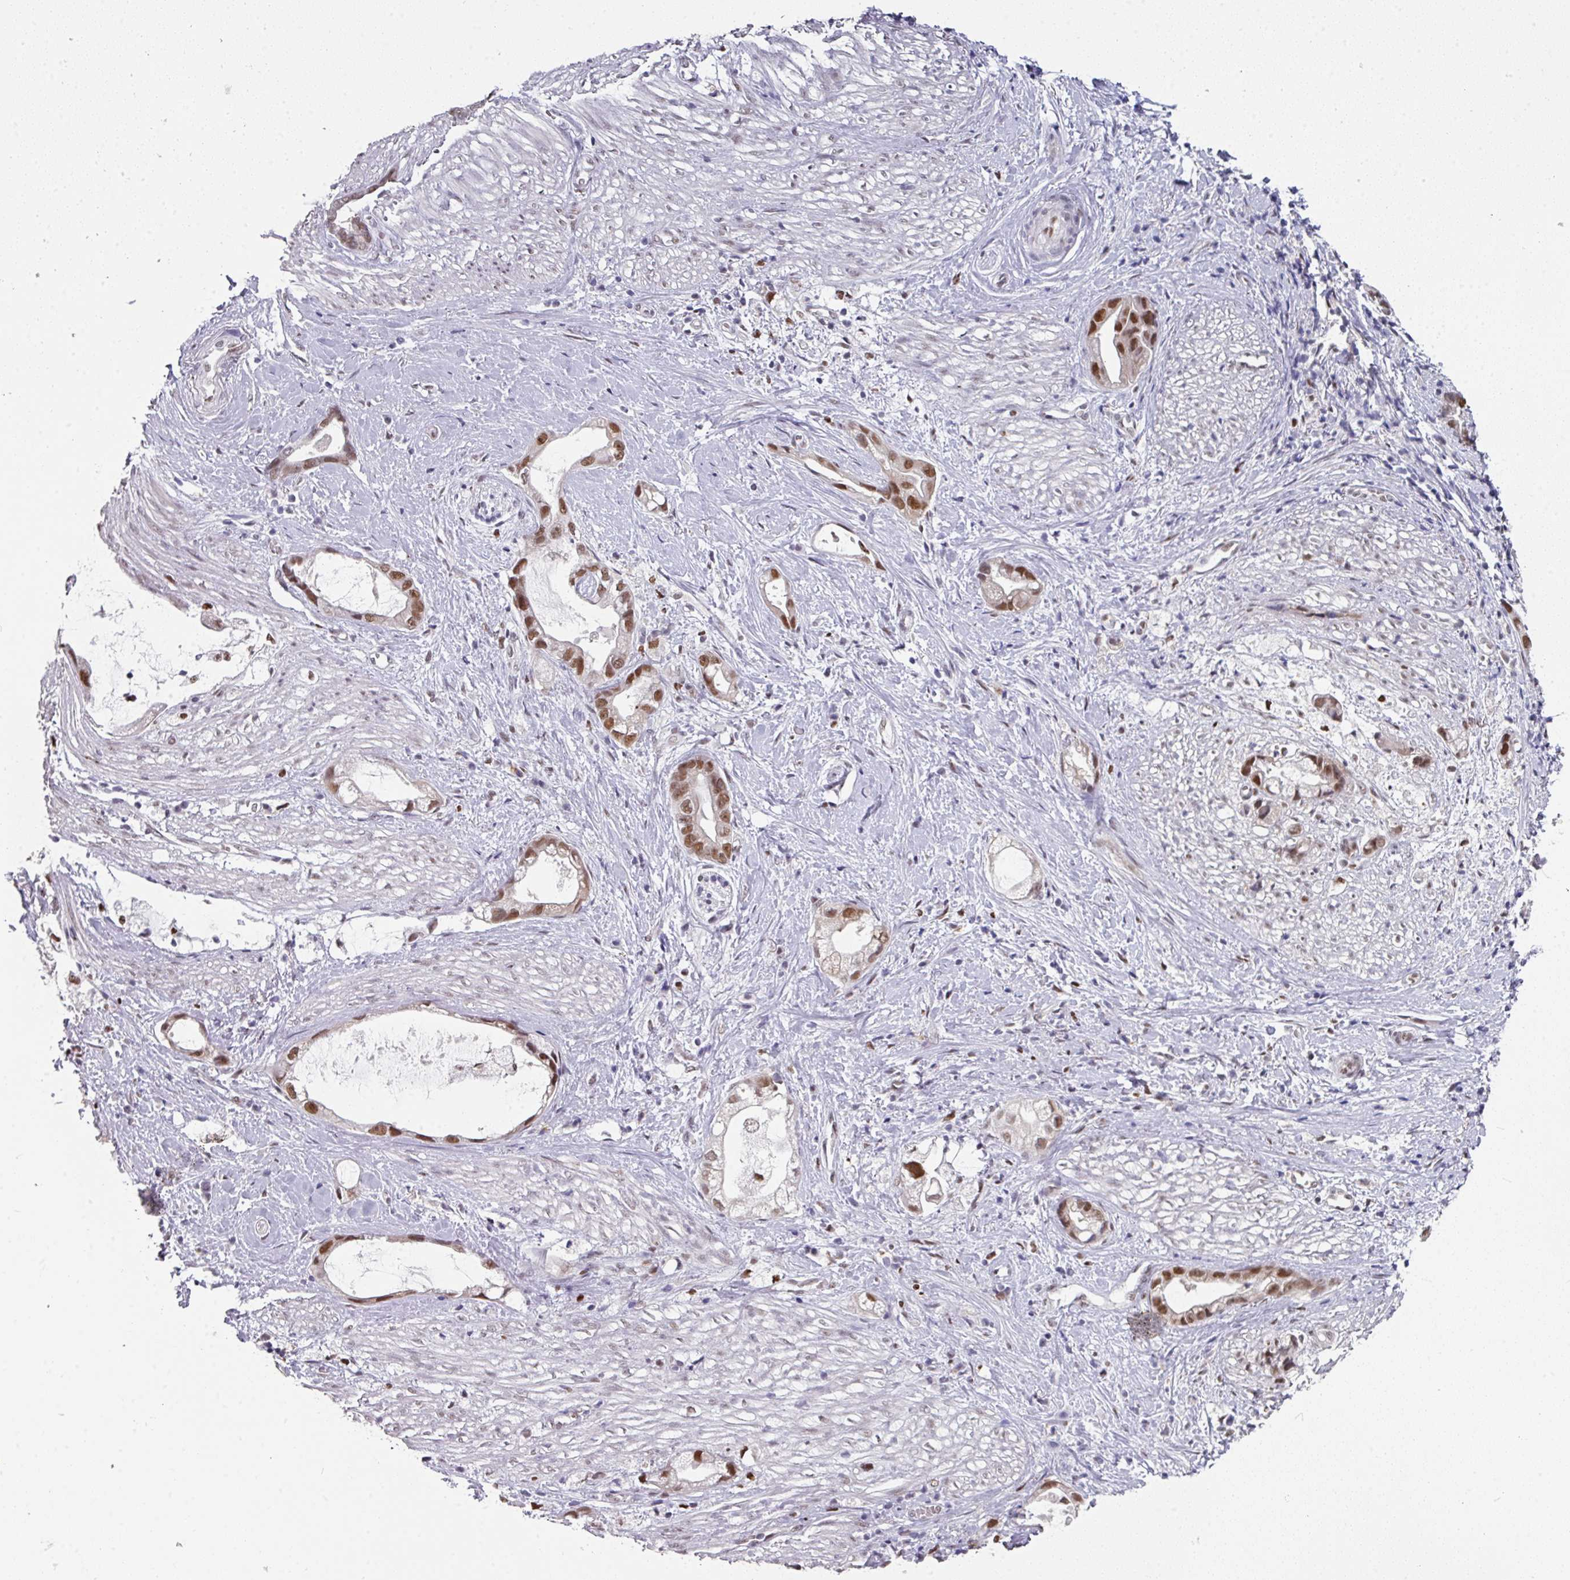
{"staining": {"intensity": "moderate", "quantity": ">75%", "location": "nuclear"}, "tissue": "stomach cancer", "cell_type": "Tumor cells", "image_type": "cancer", "snomed": [{"axis": "morphology", "description": "Adenocarcinoma, NOS"}, {"axis": "topography", "description": "Stomach"}], "caption": "A high-resolution photomicrograph shows immunohistochemistry staining of stomach cancer (adenocarcinoma), which displays moderate nuclear positivity in about >75% of tumor cells.", "gene": "RAD50", "patient": {"sex": "male", "age": 55}}